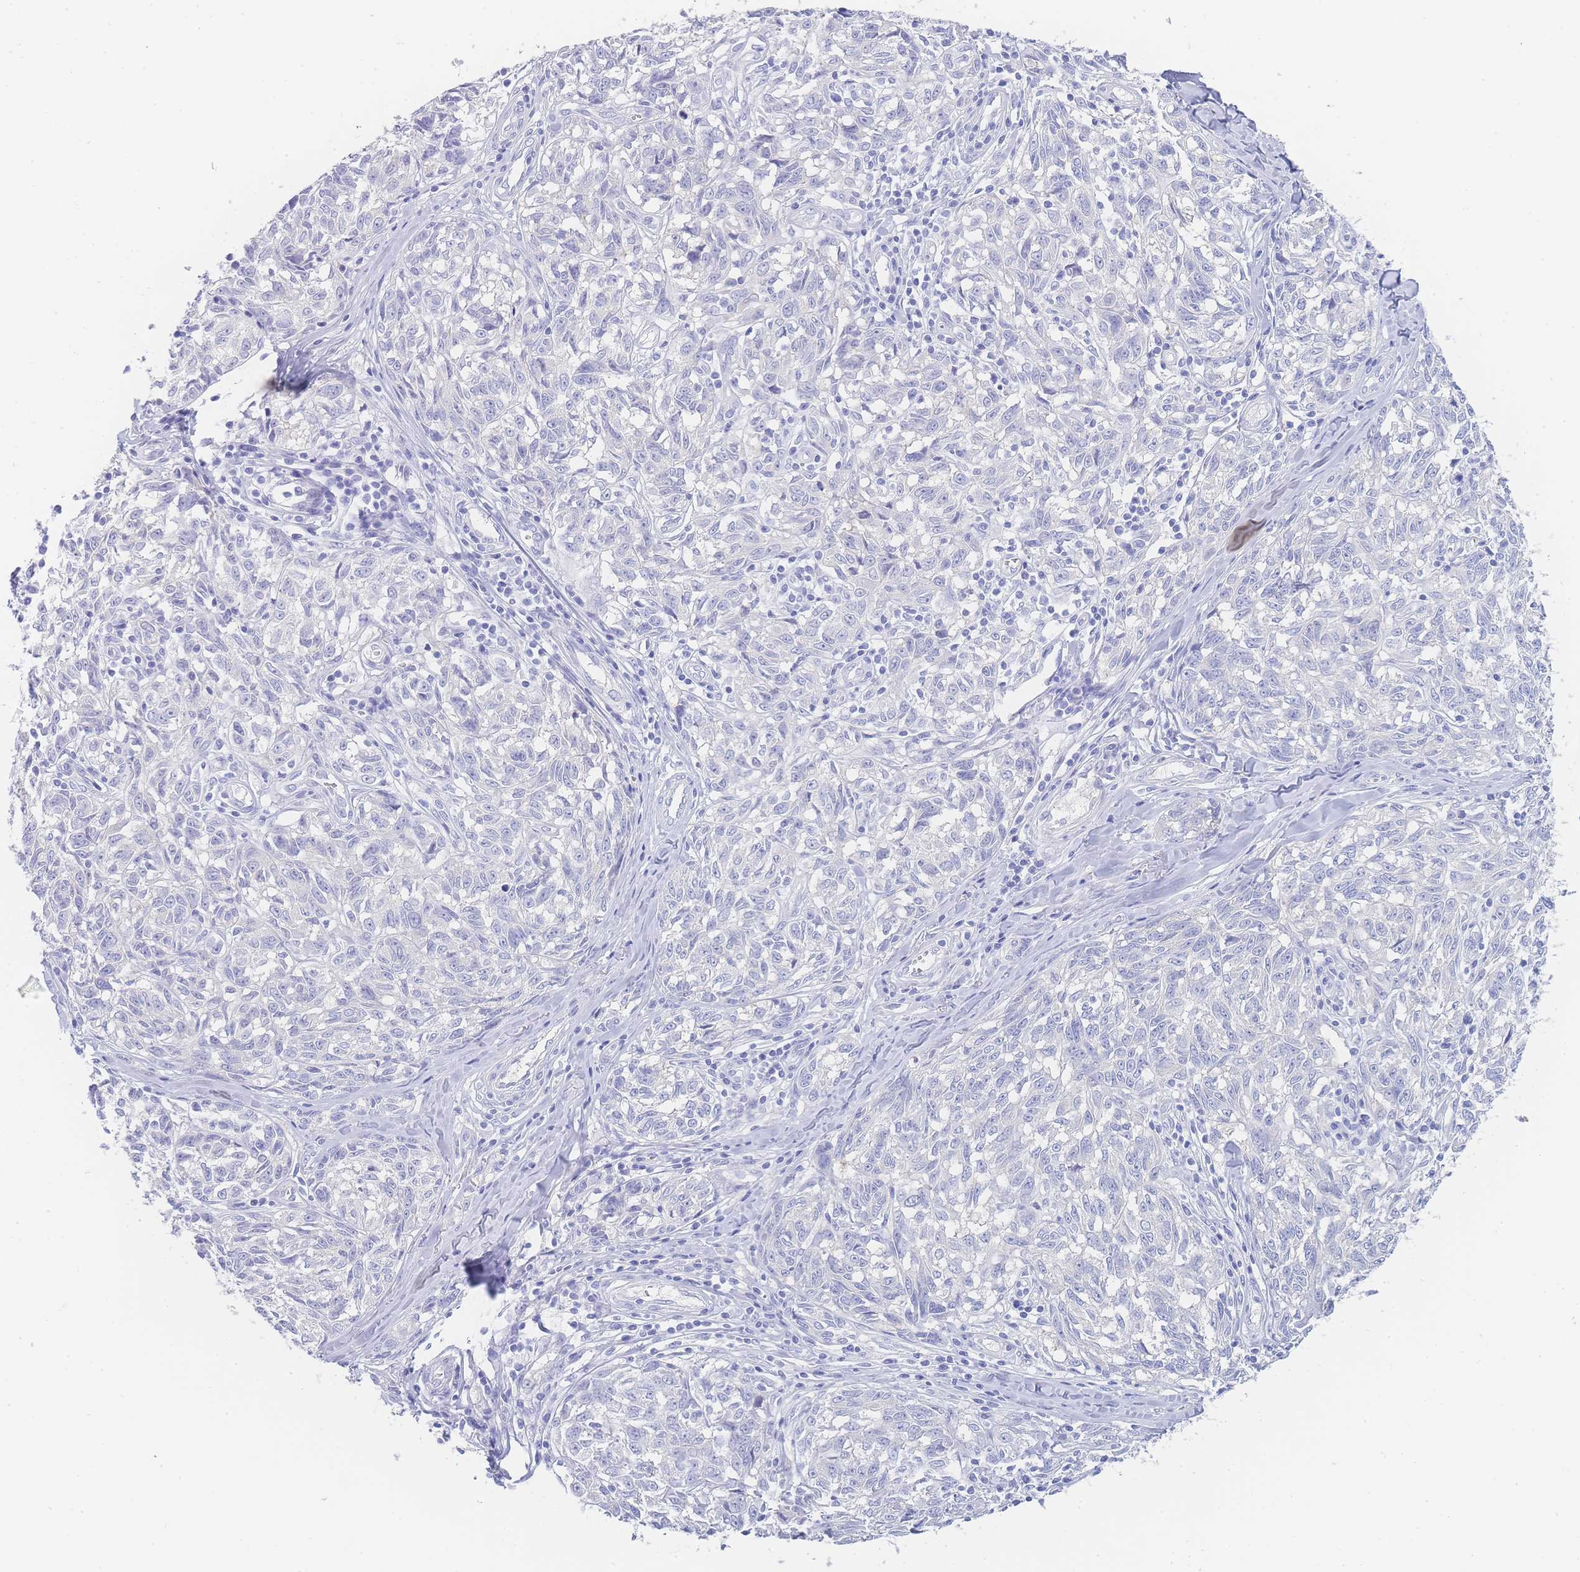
{"staining": {"intensity": "negative", "quantity": "none", "location": "none"}, "tissue": "melanoma", "cell_type": "Tumor cells", "image_type": "cancer", "snomed": [{"axis": "morphology", "description": "Normal tissue, NOS"}, {"axis": "morphology", "description": "Malignant melanoma, NOS"}, {"axis": "topography", "description": "Skin"}], "caption": "An immunohistochemistry (IHC) micrograph of melanoma is shown. There is no staining in tumor cells of melanoma.", "gene": "LZTFL1", "patient": {"sex": "female", "age": 64}}